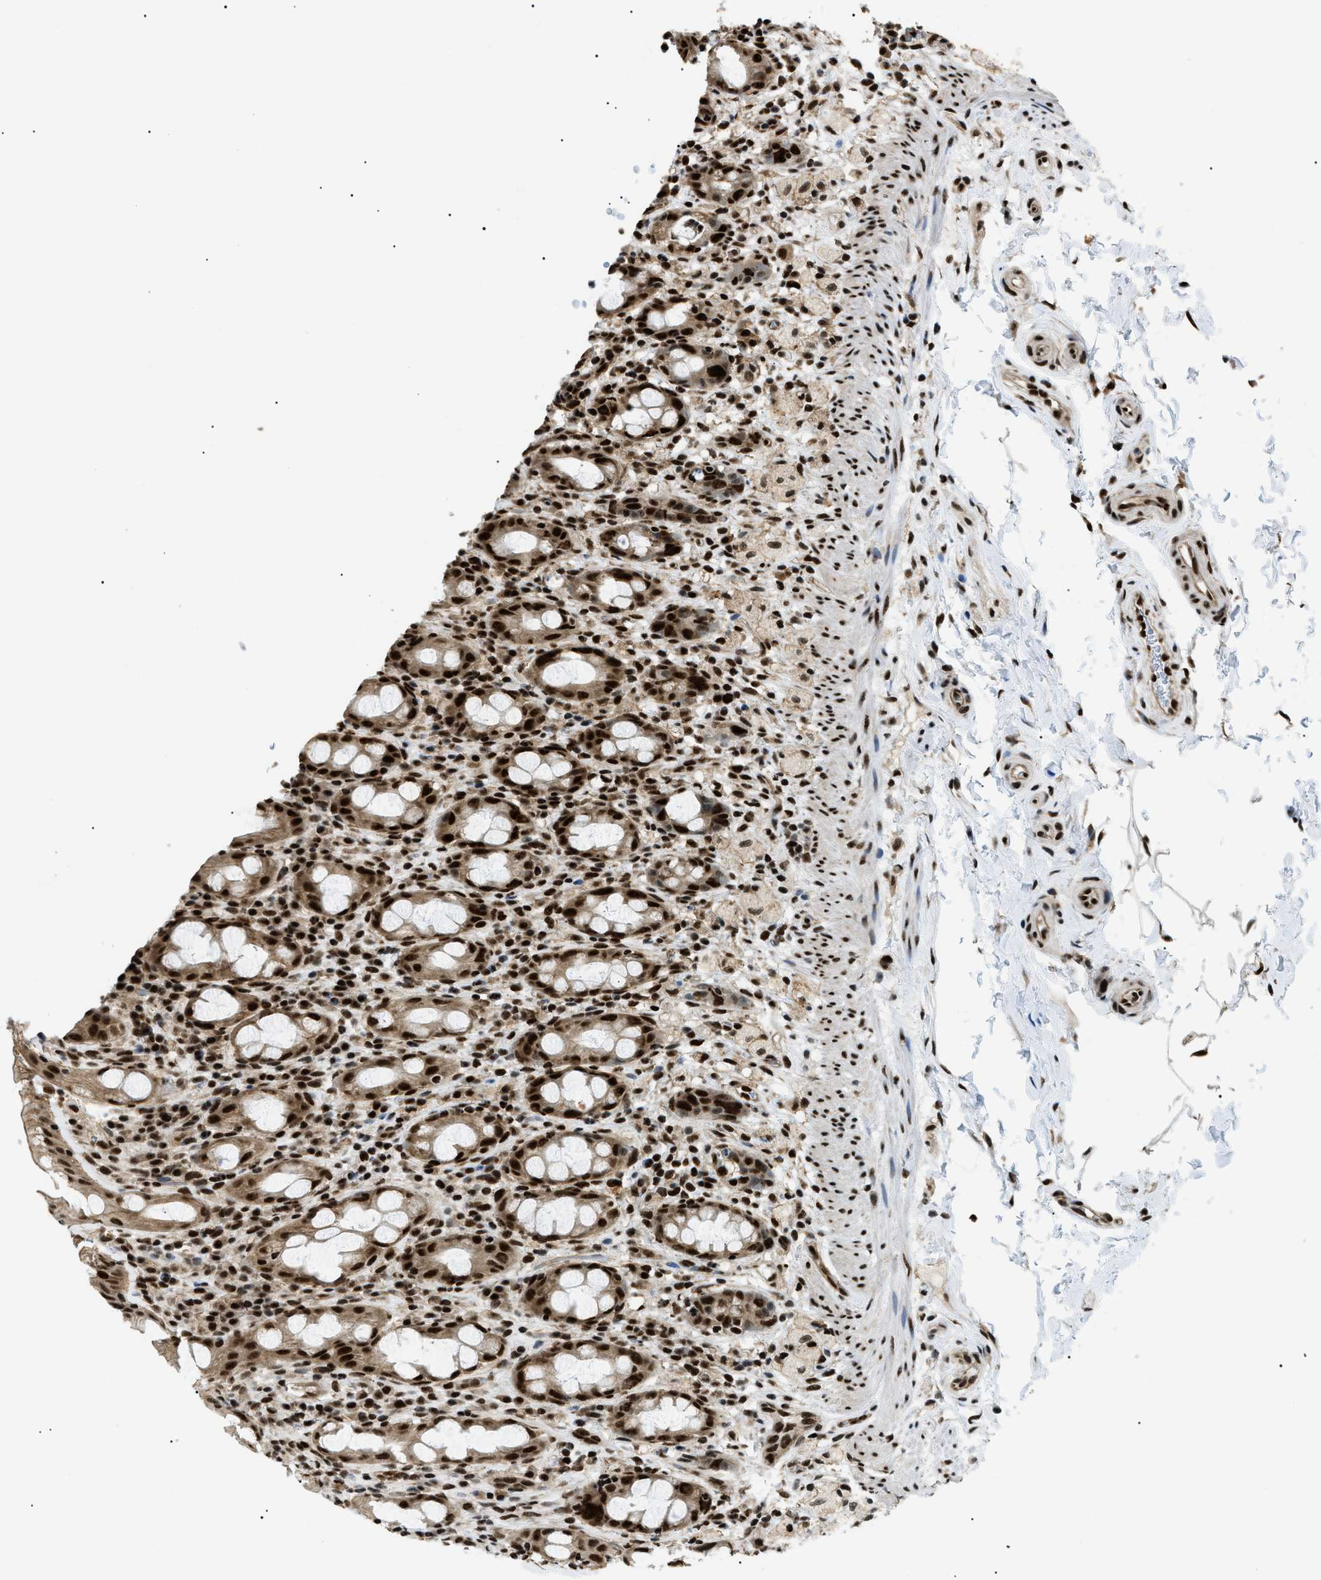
{"staining": {"intensity": "strong", "quantity": ">75%", "location": "cytoplasmic/membranous,nuclear"}, "tissue": "rectum", "cell_type": "Glandular cells", "image_type": "normal", "snomed": [{"axis": "morphology", "description": "Normal tissue, NOS"}, {"axis": "topography", "description": "Rectum"}], "caption": "Protein expression by immunohistochemistry (IHC) shows strong cytoplasmic/membranous,nuclear staining in approximately >75% of glandular cells in benign rectum. Using DAB (brown) and hematoxylin (blue) stains, captured at high magnification using brightfield microscopy.", "gene": "CWC25", "patient": {"sex": "male", "age": 44}}